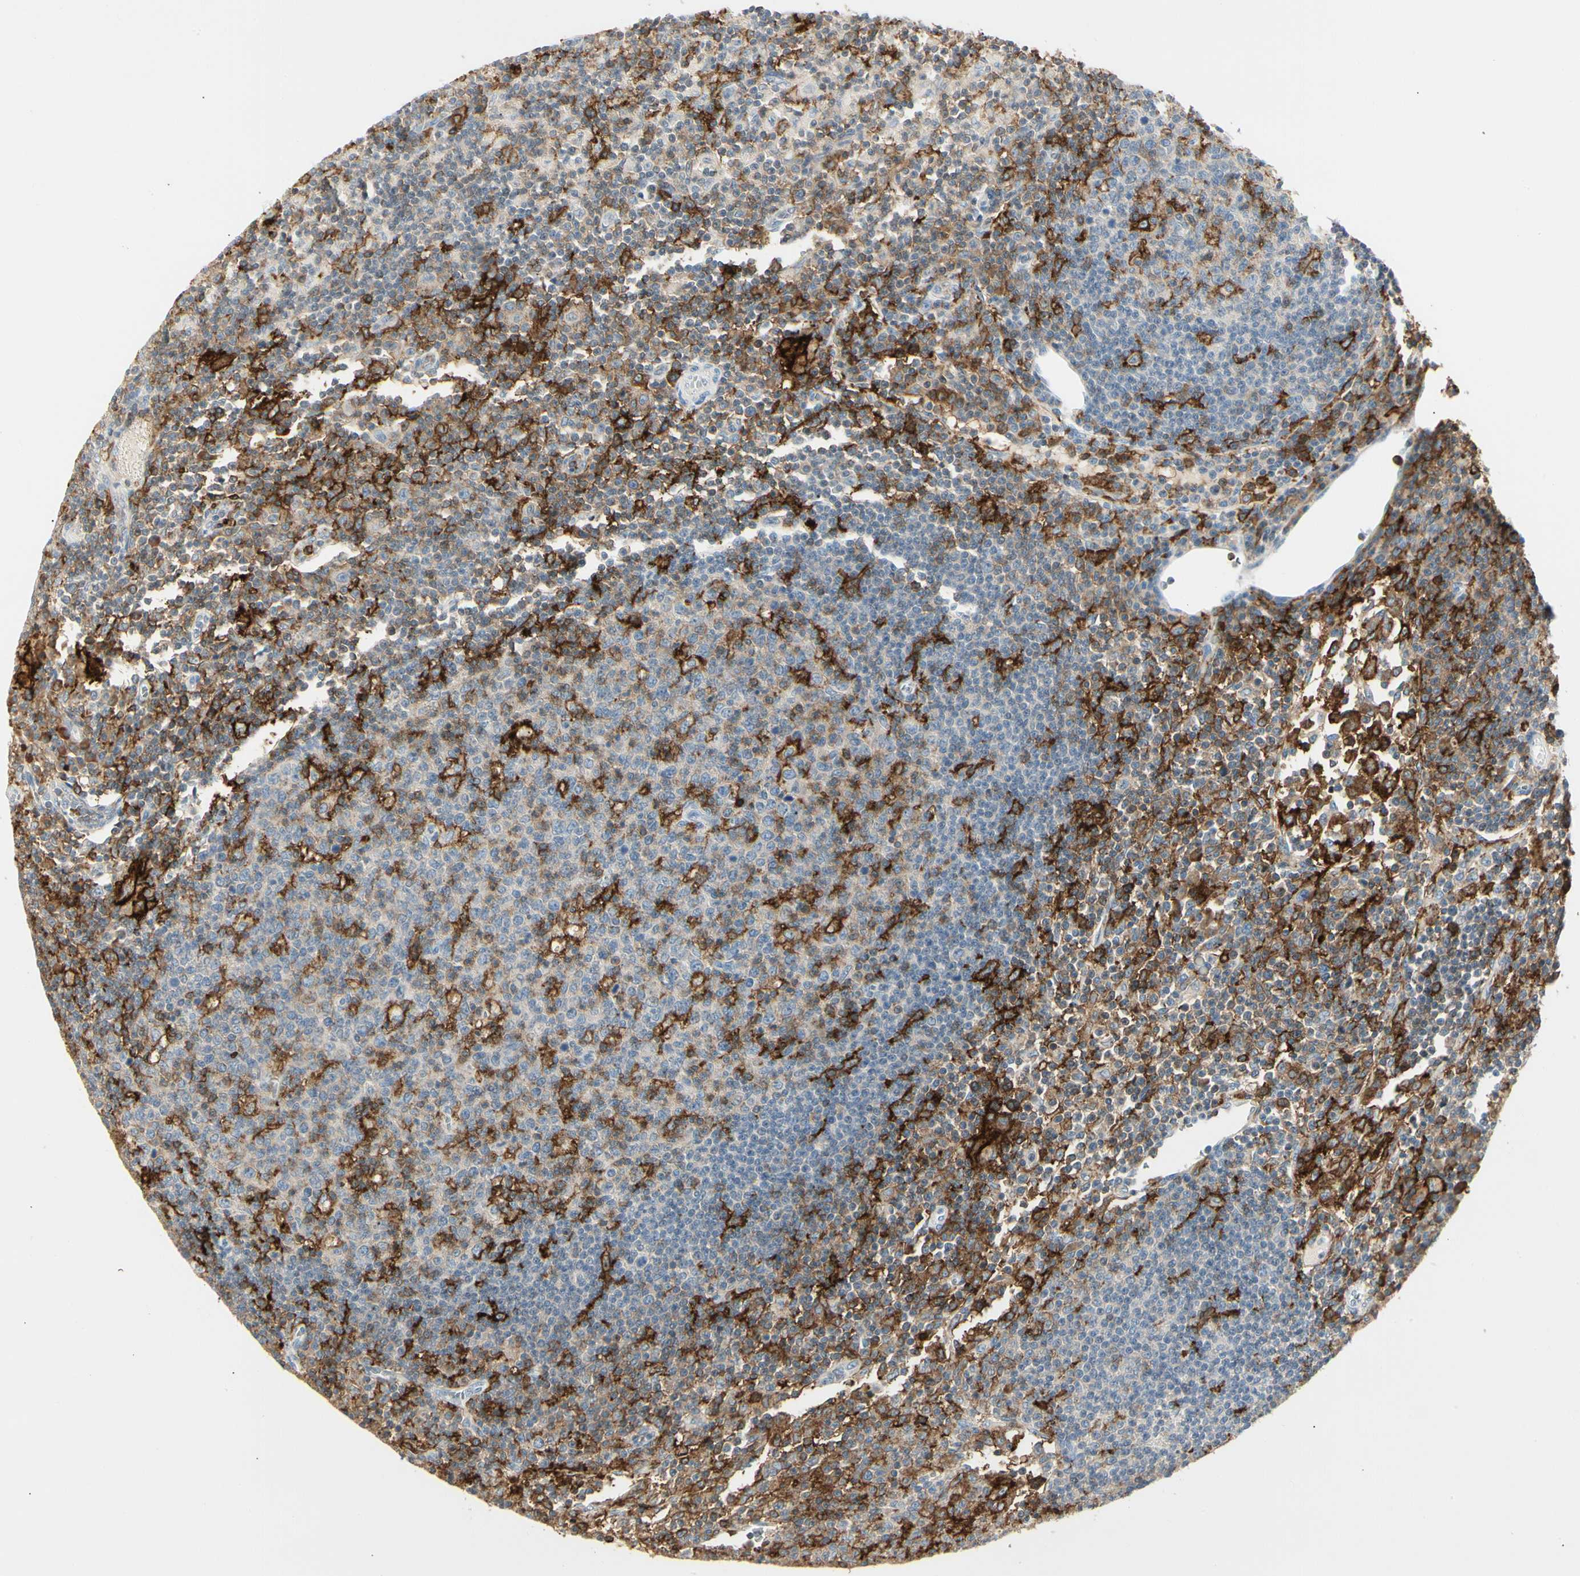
{"staining": {"intensity": "moderate", "quantity": "<25%", "location": "cytoplasmic/membranous"}, "tissue": "lymph node", "cell_type": "Germinal center cells", "image_type": "normal", "snomed": [{"axis": "morphology", "description": "Normal tissue, NOS"}, {"axis": "morphology", "description": "Inflammation, NOS"}, {"axis": "topography", "description": "Lymph node"}], "caption": "Human lymph node stained with a brown dye shows moderate cytoplasmic/membranous positive staining in approximately <25% of germinal center cells.", "gene": "ITGB2", "patient": {"sex": "male", "age": 55}}